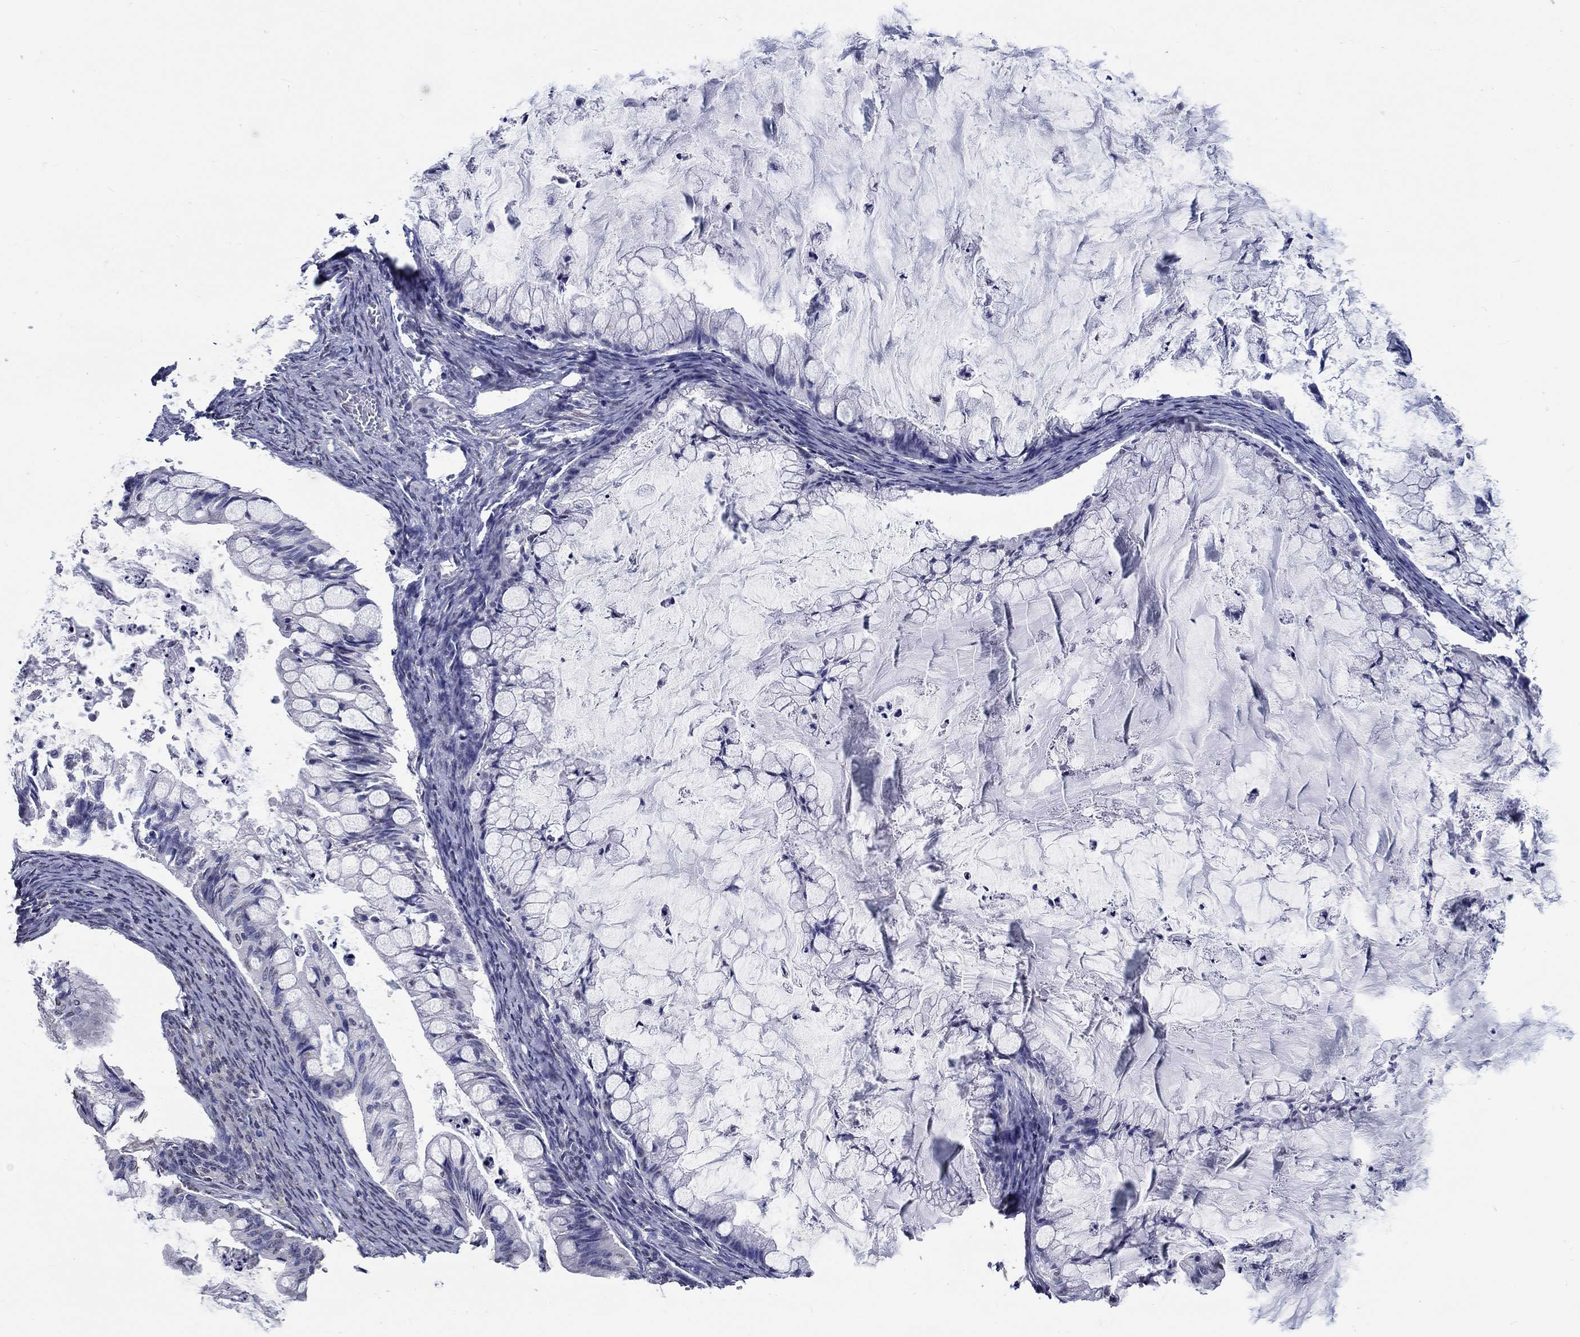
{"staining": {"intensity": "negative", "quantity": "none", "location": "none"}, "tissue": "ovarian cancer", "cell_type": "Tumor cells", "image_type": "cancer", "snomed": [{"axis": "morphology", "description": "Cystadenocarcinoma, mucinous, NOS"}, {"axis": "topography", "description": "Ovary"}], "caption": "High power microscopy histopathology image of an immunohistochemistry histopathology image of ovarian cancer (mucinous cystadenocarcinoma), revealing no significant positivity in tumor cells.", "gene": "PDE1B", "patient": {"sex": "female", "age": 57}}